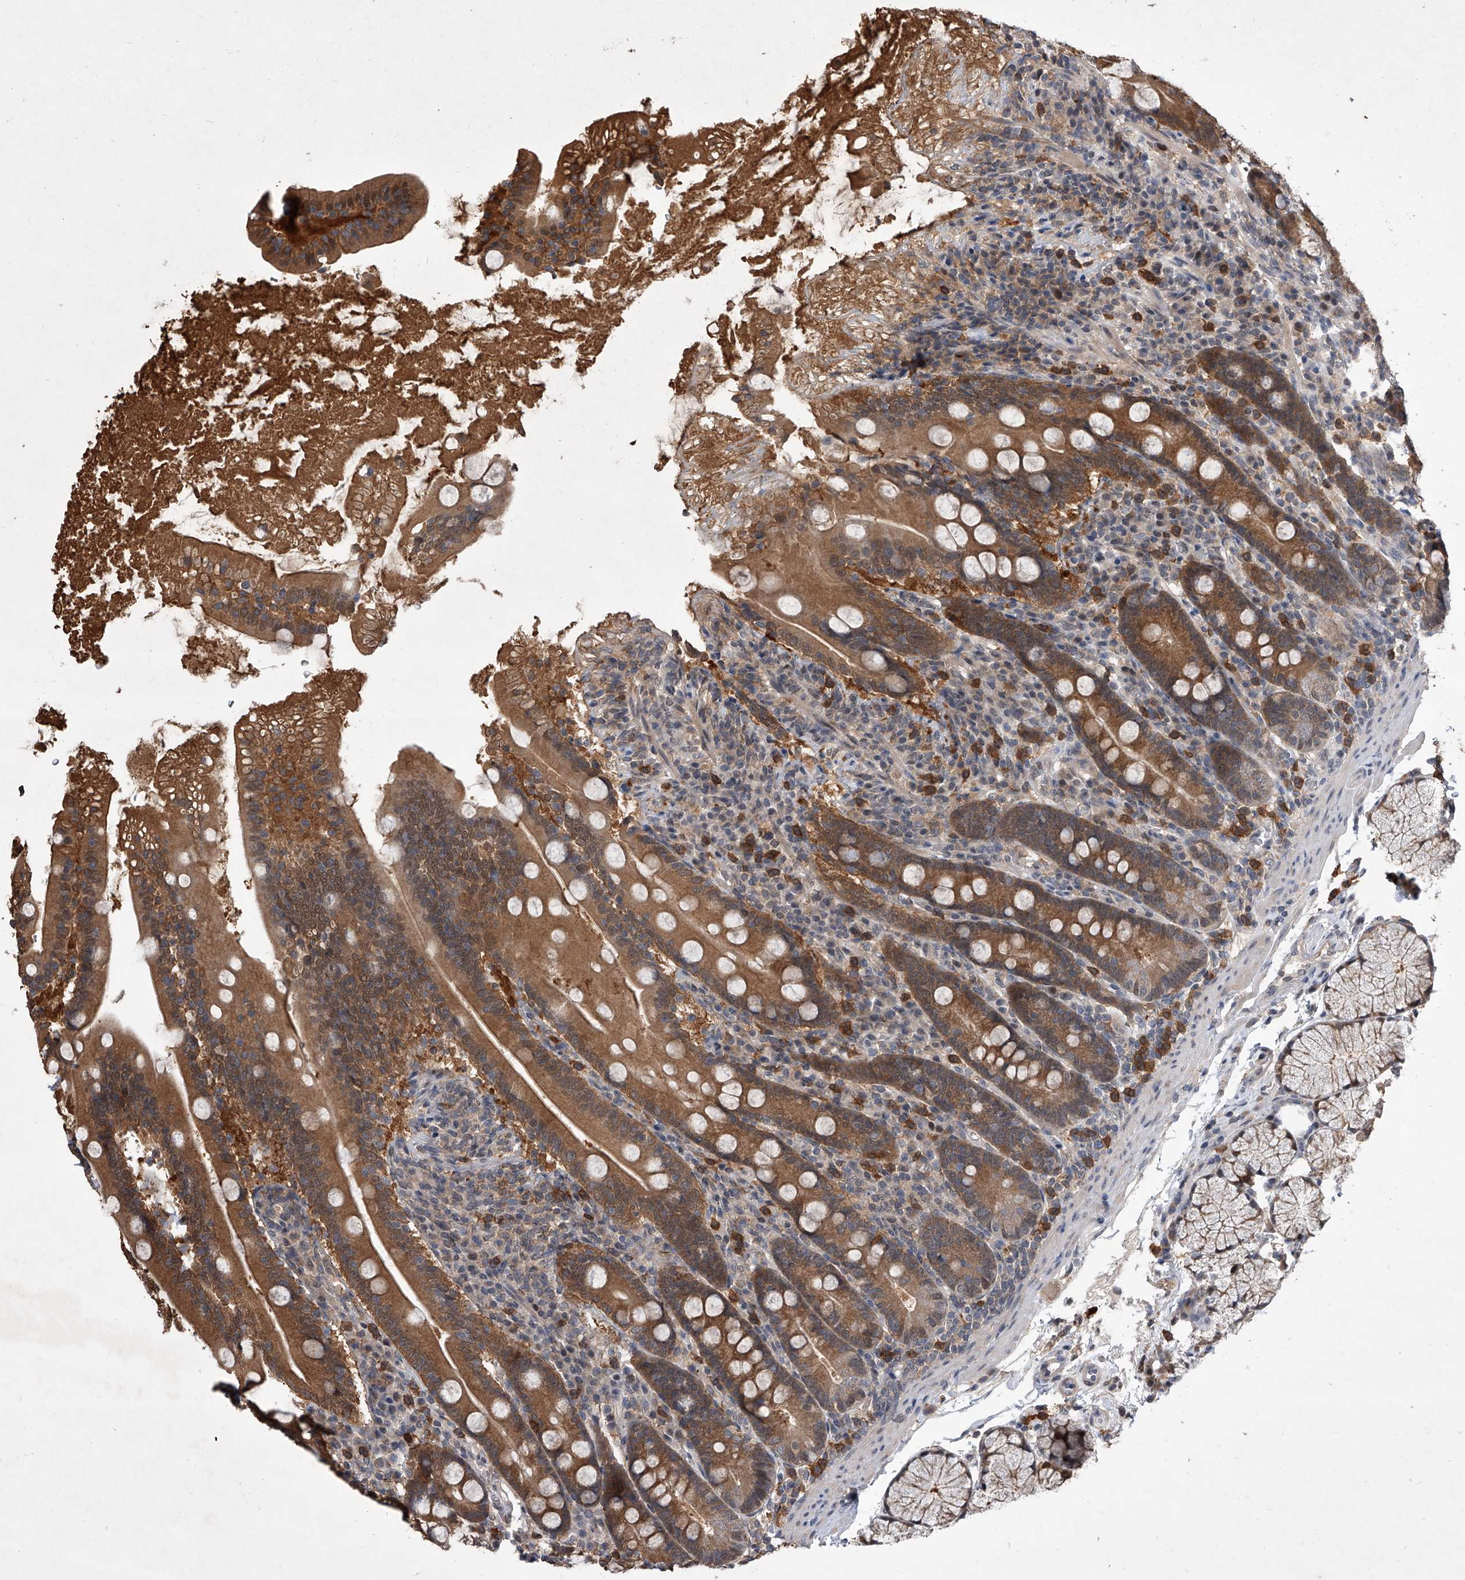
{"staining": {"intensity": "moderate", "quantity": ">75%", "location": "cytoplasmic/membranous"}, "tissue": "duodenum", "cell_type": "Glandular cells", "image_type": "normal", "snomed": [{"axis": "morphology", "description": "Normal tissue, NOS"}, {"axis": "topography", "description": "Duodenum"}], "caption": "Duodenum stained with a protein marker shows moderate staining in glandular cells.", "gene": "BHLHE23", "patient": {"sex": "male", "age": 35}}